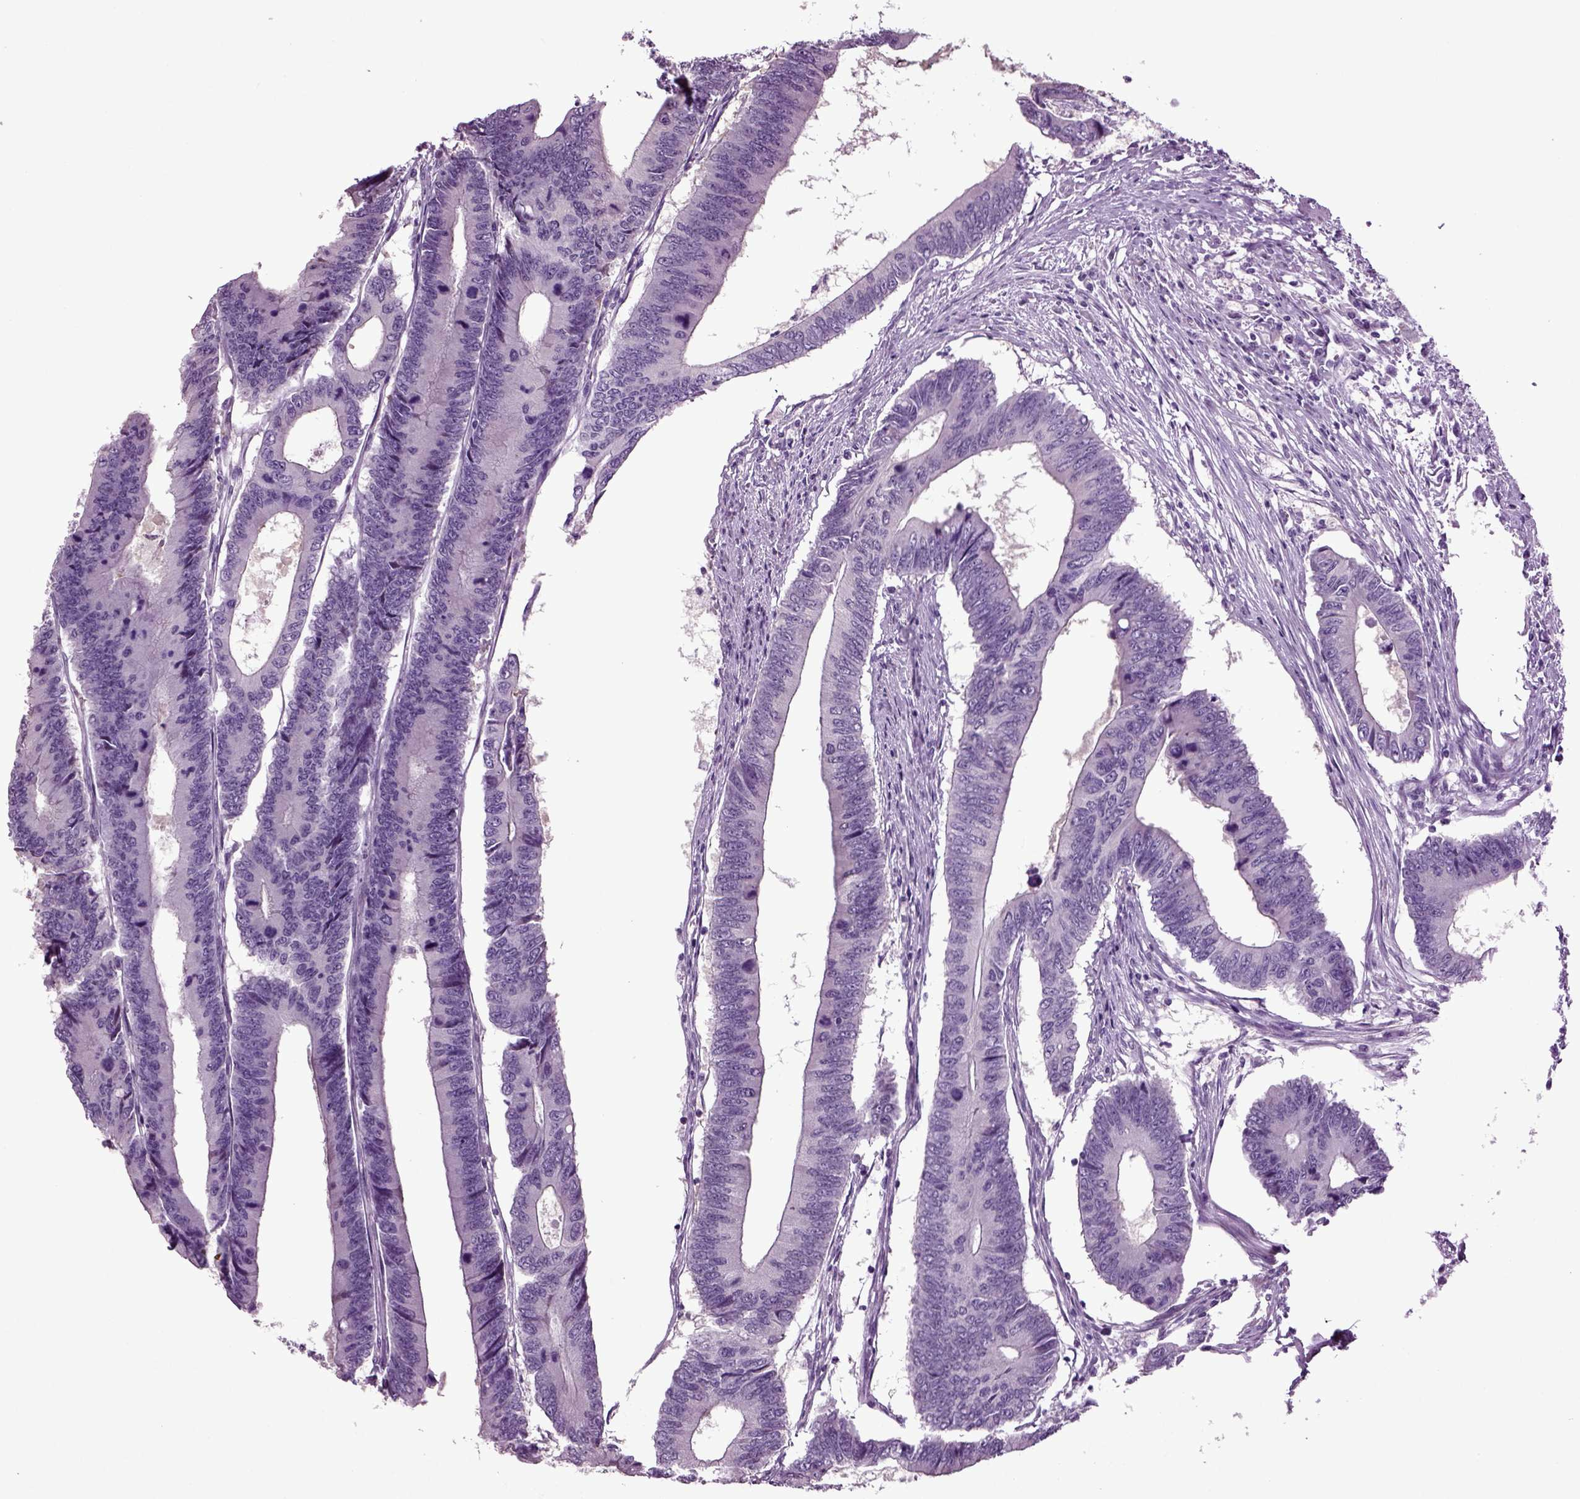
{"staining": {"intensity": "negative", "quantity": "none", "location": "none"}, "tissue": "colorectal cancer", "cell_type": "Tumor cells", "image_type": "cancer", "snomed": [{"axis": "morphology", "description": "Adenocarcinoma, NOS"}, {"axis": "topography", "description": "Colon"}], "caption": "A high-resolution image shows IHC staining of colorectal cancer (adenocarcinoma), which exhibits no significant positivity in tumor cells.", "gene": "PLCH2", "patient": {"sex": "male", "age": 53}}